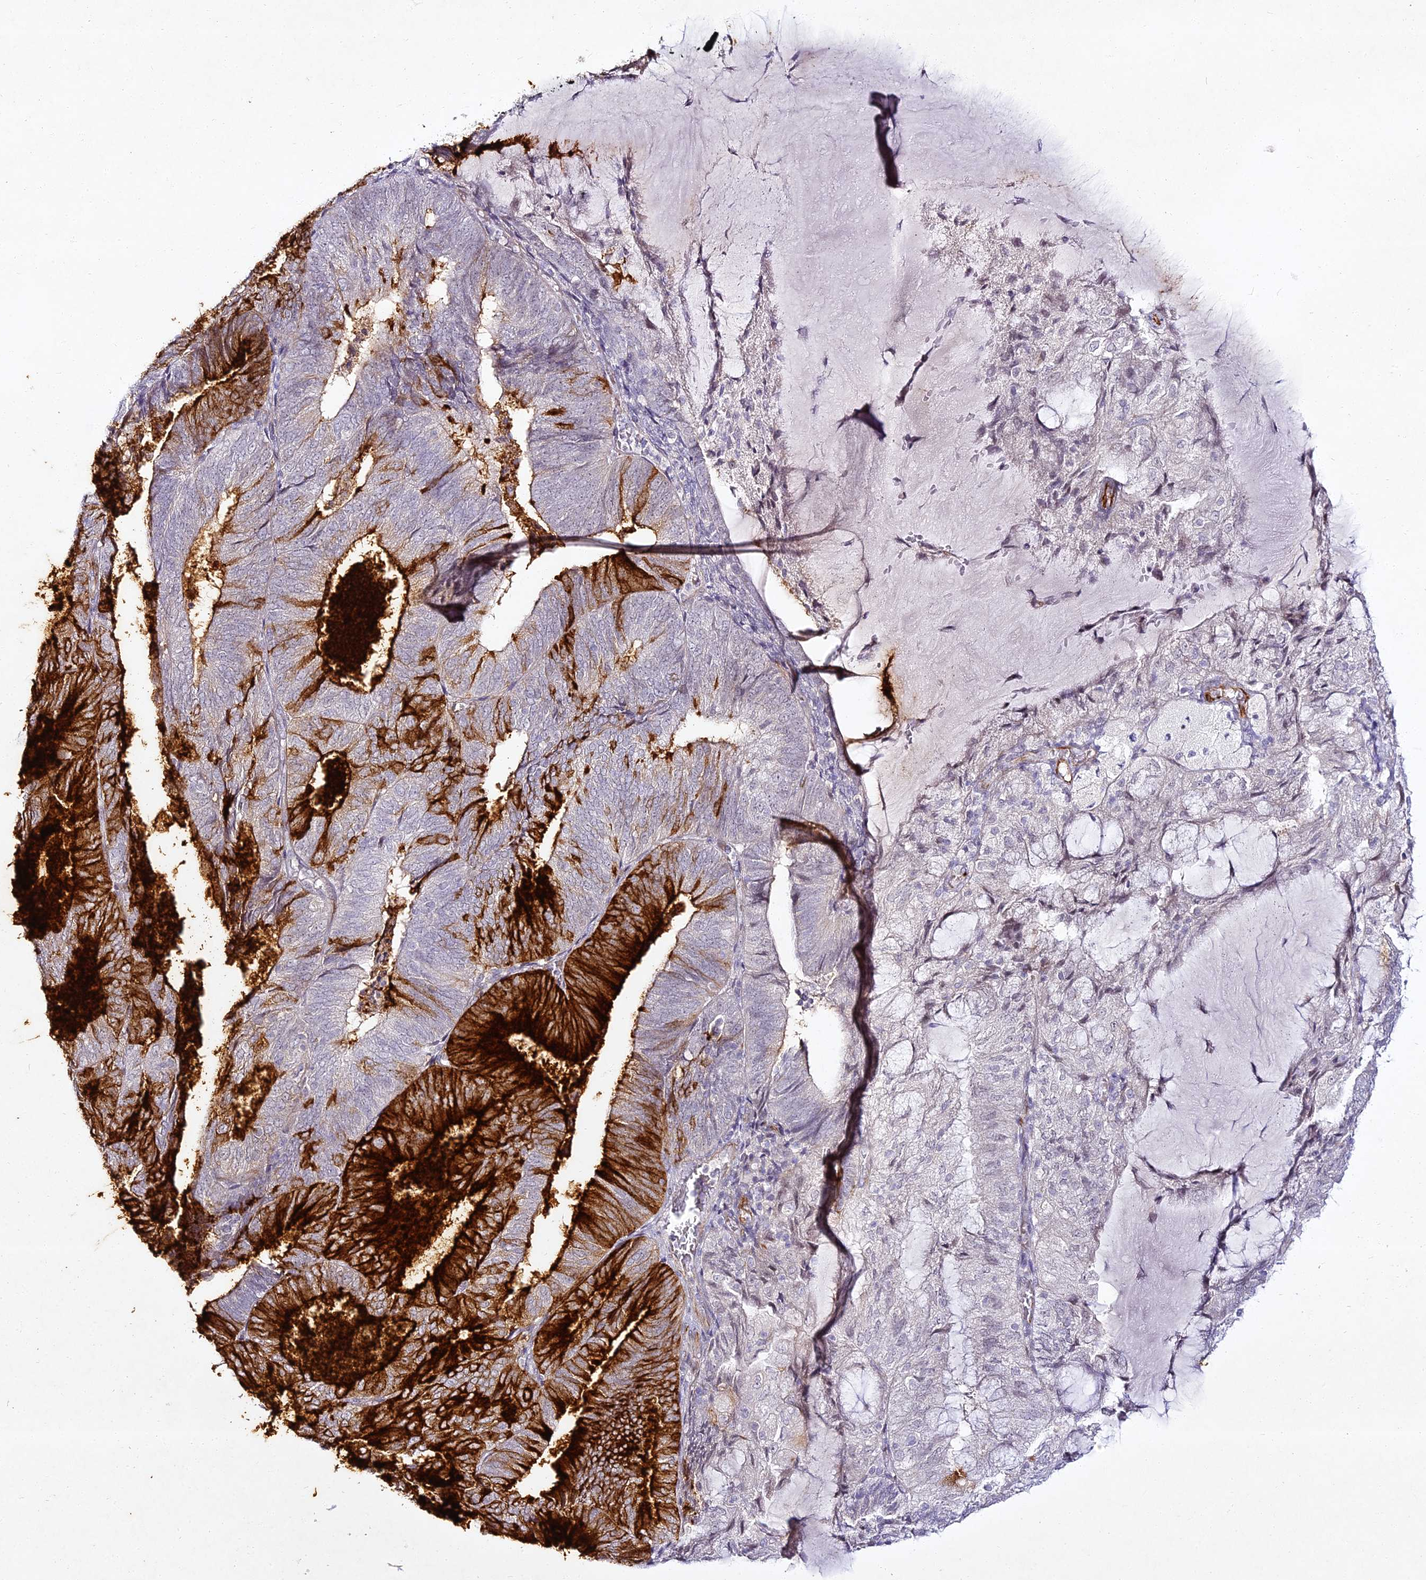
{"staining": {"intensity": "strong", "quantity": "25%-75%", "location": "cytoplasmic/membranous"}, "tissue": "endometrial cancer", "cell_type": "Tumor cells", "image_type": "cancer", "snomed": [{"axis": "morphology", "description": "Adenocarcinoma, NOS"}, {"axis": "topography", "description": "Endometrium"}], "caption": "The immunohistochemical stain labels strong cytoplasmic/membranous positivity in tumor cells of endometrial cancer (adenocarcinoma) tissue. Nuclei are stained in blue.", "gene": "ALPG", "patient": {"sex": "female", "age": 81}}